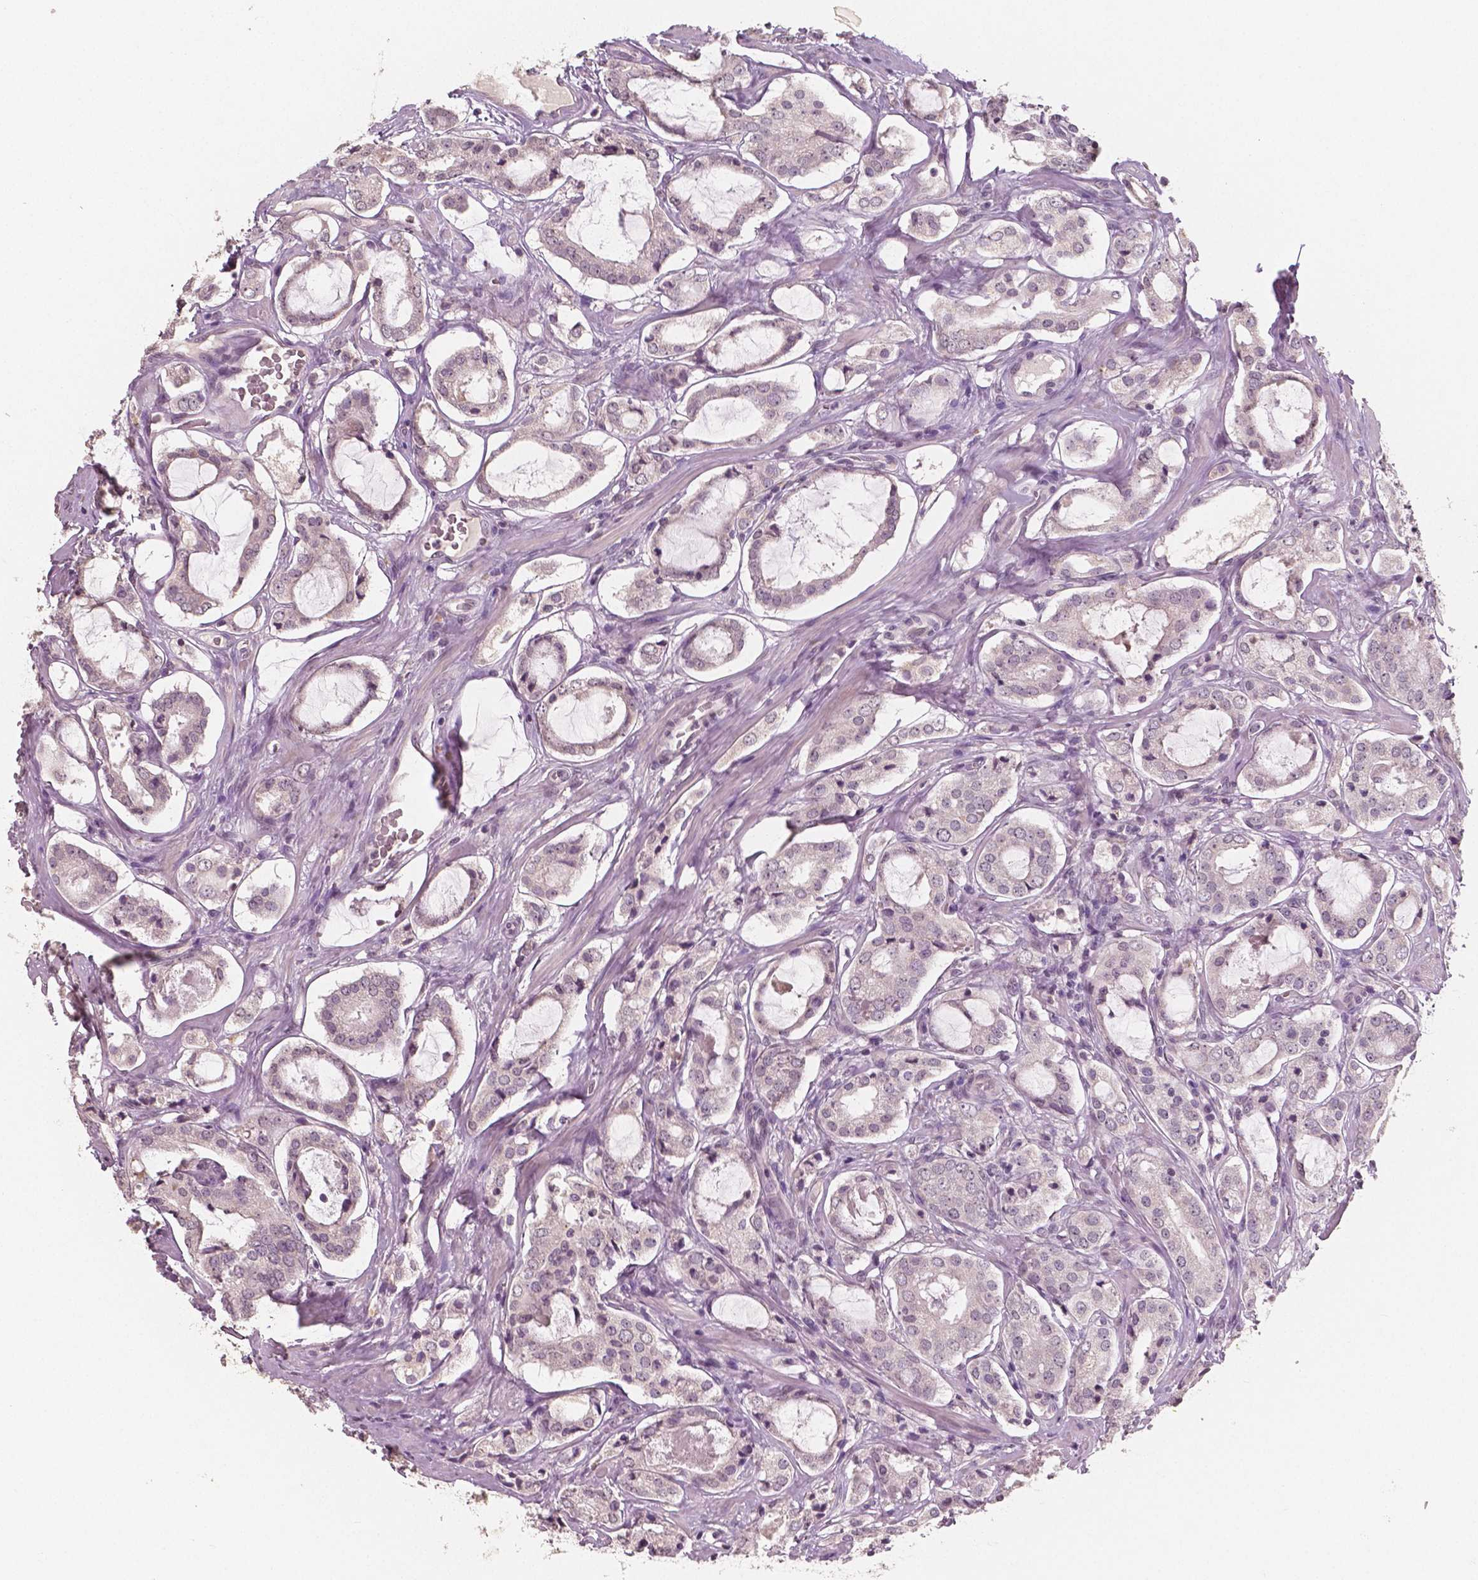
{"staining": {"intensity": "negative", "quantity": "none", "location": "none"}, "tissue": "prostate cancer", "cell_type": "Tumor cells", "image_type": "cancer", "snomed": [{"axis": "morphology", "description": "Adenocarcinoma, NOS"}, {"axis": "topography", "description": "Prostate"}], "caption": "Adenocarcinoma (prostate) was stained to show a protein in brown. There is no significant positivity in tumor cells. (DAB IHC with hematoxylin counter stain).", "gene": "RNASE7", "patient": {"sex": "male", "age": 66}}